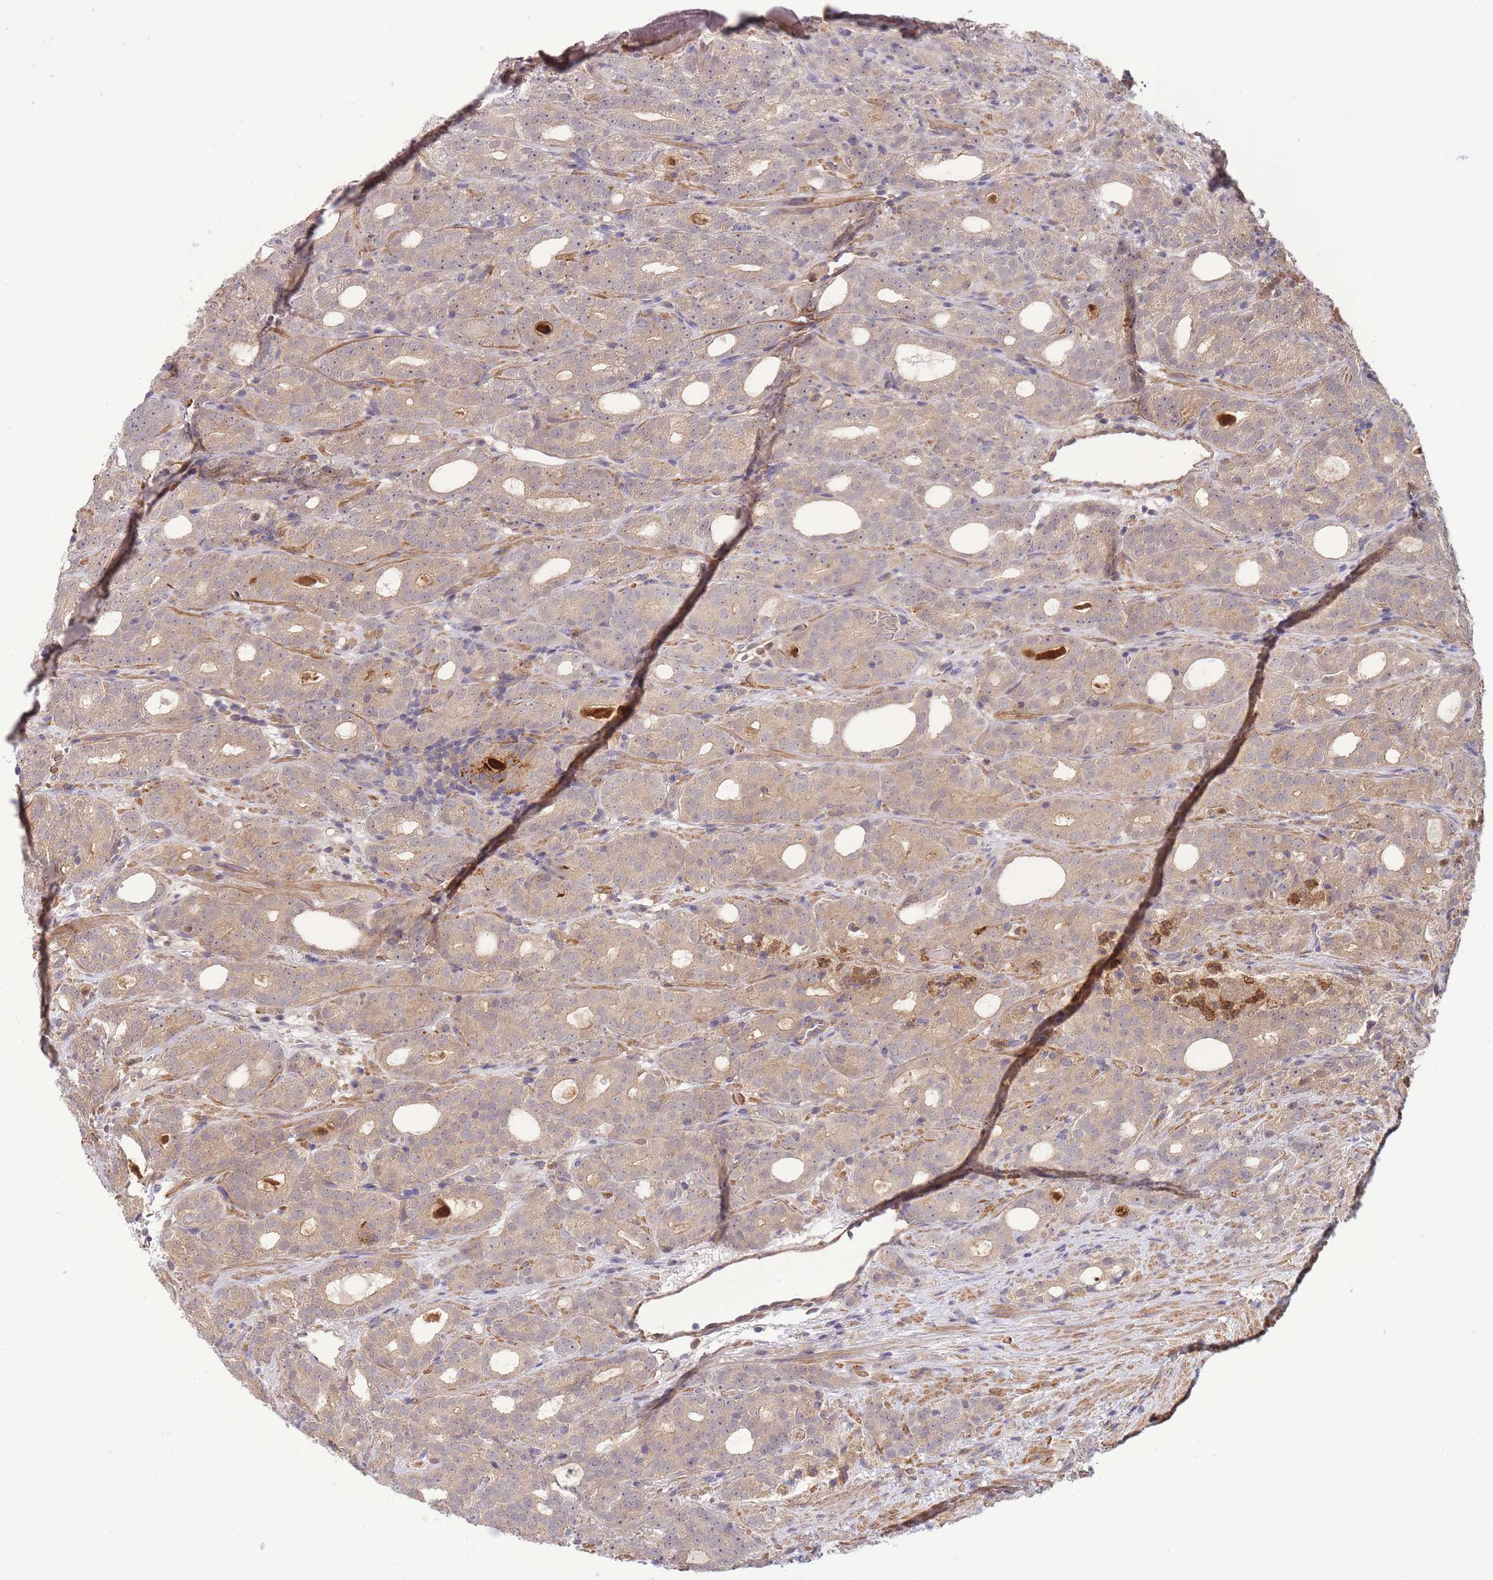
{"staining": {"intensity": "weak", "quantity": "<25%", "location": "cytoplasmic/membranous"}, "tissue": "prostate cancer", "cell_type": "Tumor cells", "image_type": "cancer", "snomed": [{"axis": "morphology", "description": "Adenocarcinoma, High grade"}, {"axis": "topography", "description": "Prostate"}], "caption": "Immunohistochemistry of prostate high-grade adenocarcinoma reveals no expression in tumor cells. (DAB immunohistochemistry visualized using brightfield microscopy, high magnification).", "gene": "ZNF304", "patient": {"sex": "male", "age": 64}}